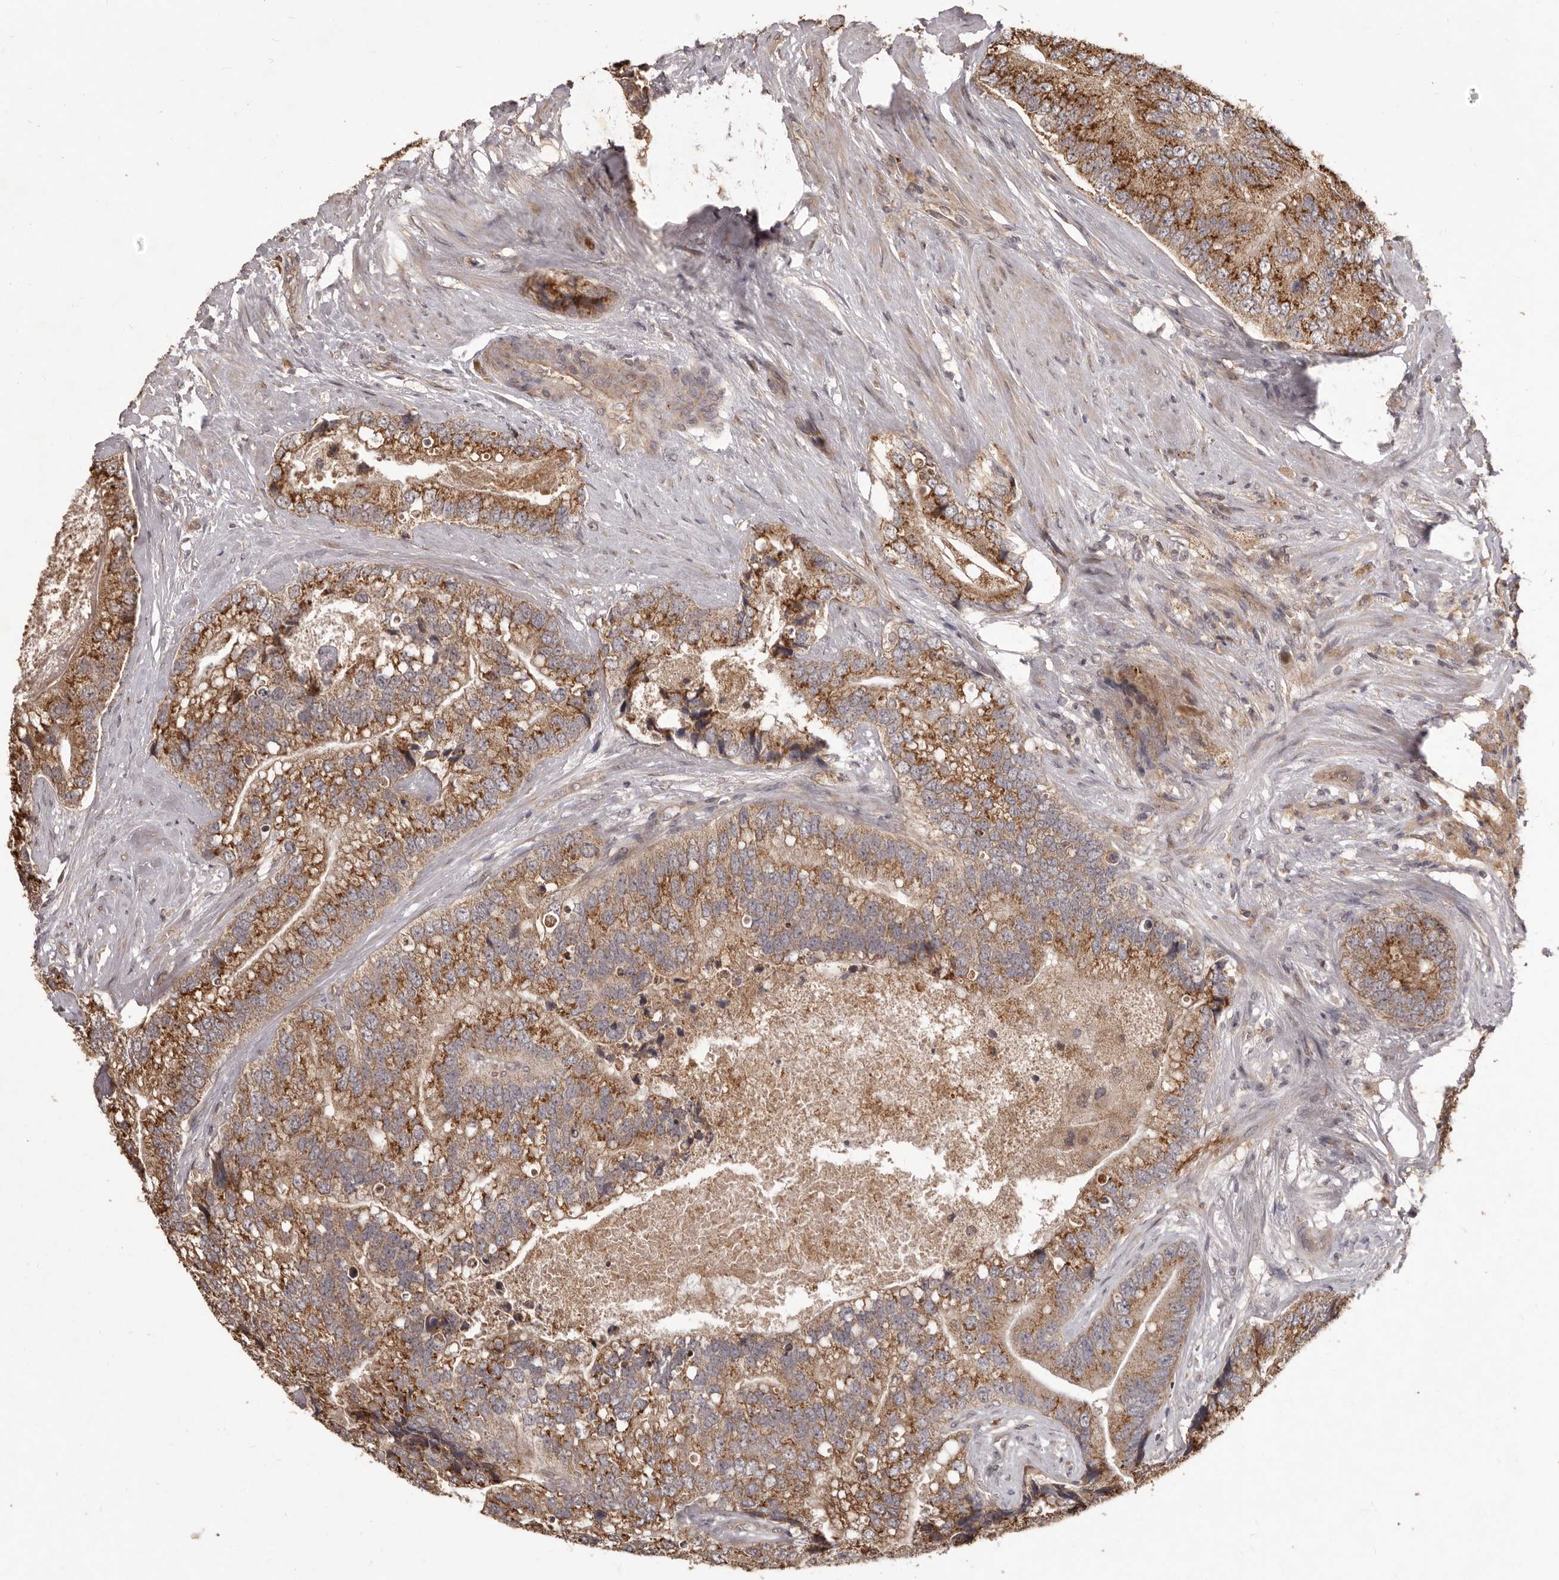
{"staining": {"intensity": "strong", "quantity": ">75%", "location": "cytoplasmic/membranous"}, "tissue": "prostate cancer", "cell_type": "Tumor cells", "image_type": "cancer", "snomed": [{"axis": "morphology", "description": "Adenocarcinoma, High grade"}, {"axis": "topography", "description": "Prostate"}], "caption": "Human adenocarcinoma (high-grade) (prostate) stained for a protein (brown) shows strong cytoplasmic/membranous positive staining in approximately >75% of tumor cells.", "gene": "MTO1", "patient": {"sex": "male", "age": 70}}